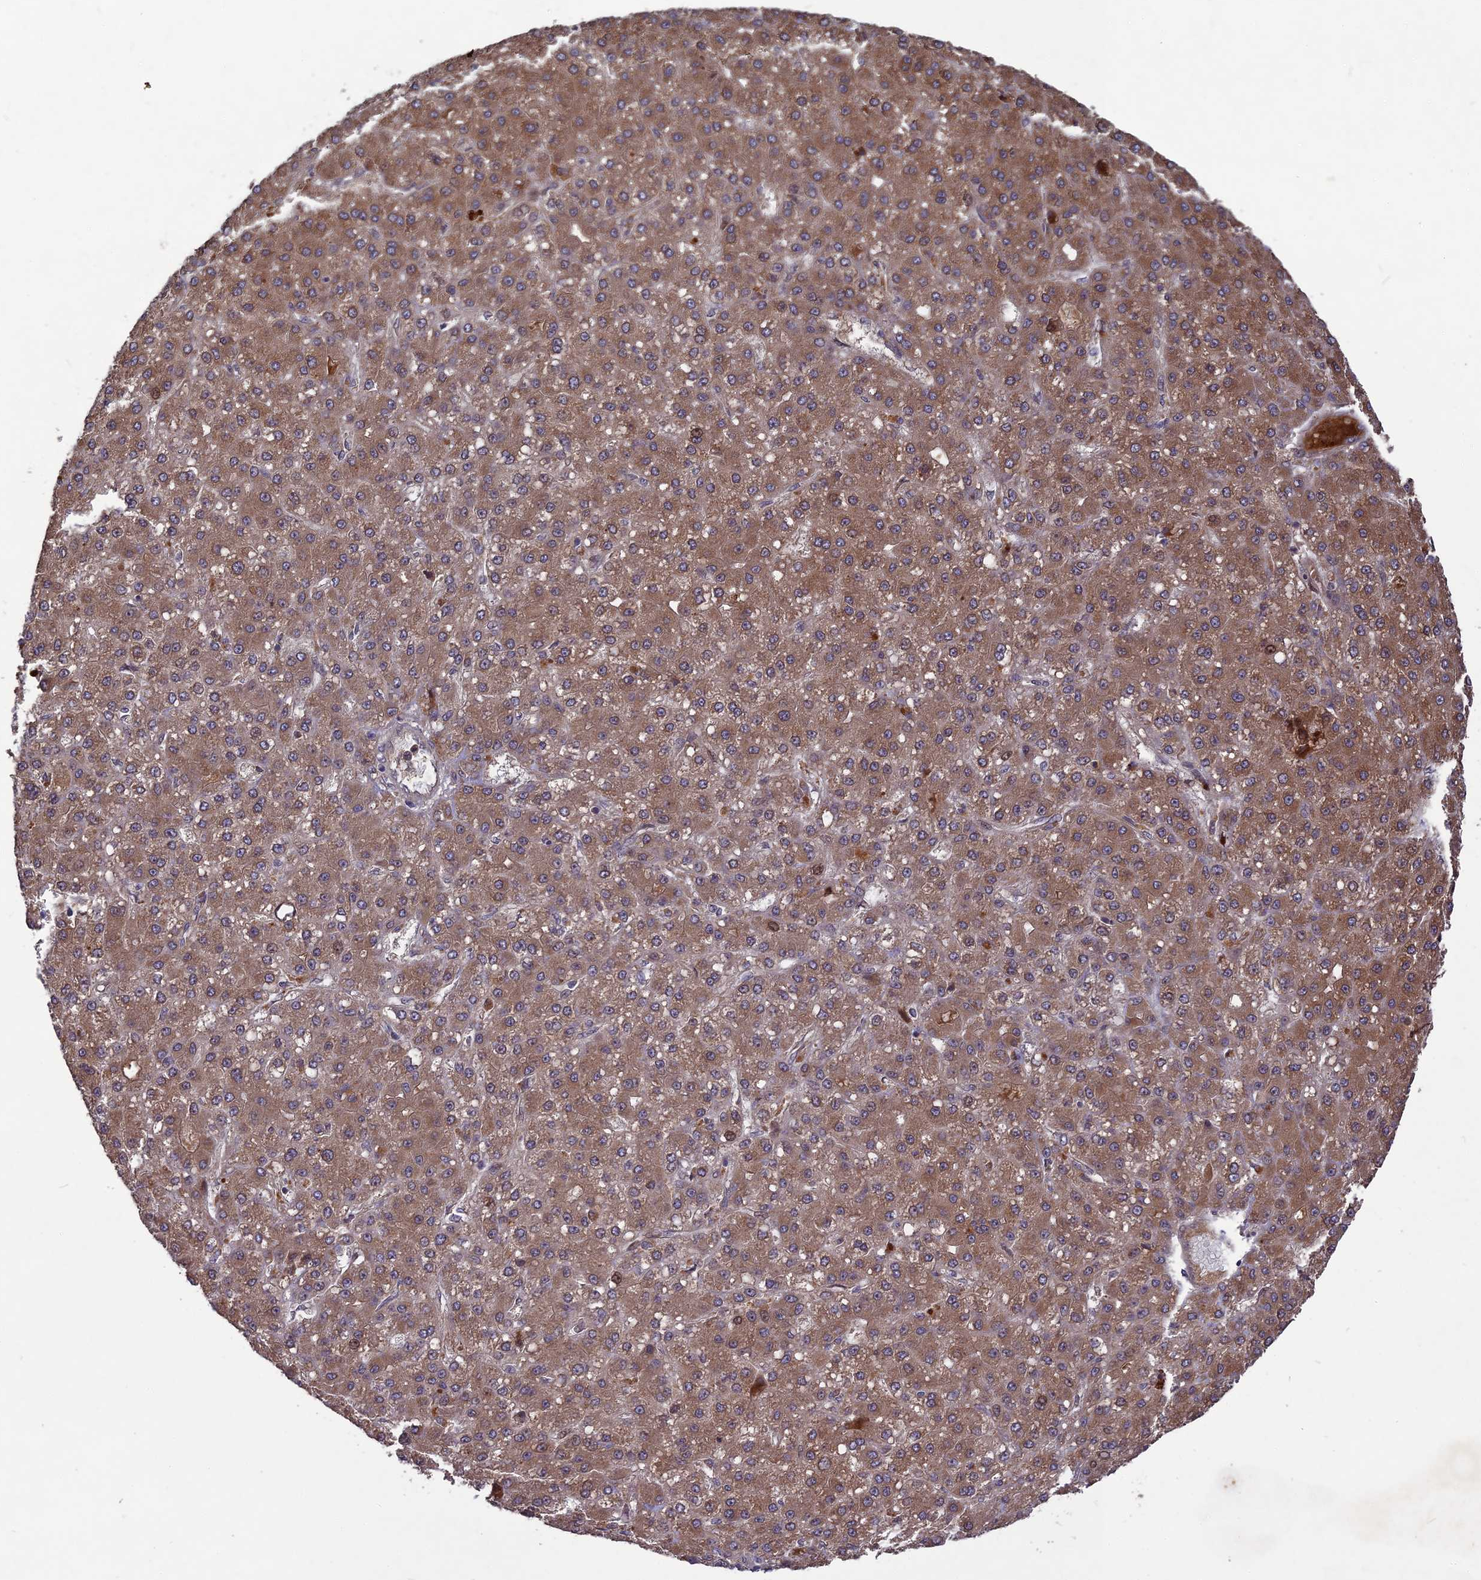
{"staining": {"intensity": "moderate", "quantity": ">75%", "location": "cytoplasmic/membranous"}, "tissue": "liver cancer", "cell_type": "Tumor cells", "image_type": "cancer", "snomed": [{"axis": "morphology", "description": "Carcinoma, Hepatocellular, NOS"}, {"axis": "topography", "description": "Liver"}], "caption": "Tumor cells show moderate cytoplasmic/membranous expression in about >75% of cells in hepatocellular carcinoma (liver).", "gene": "TMUB2", "patient": {"sex": "male", "age": 67}}